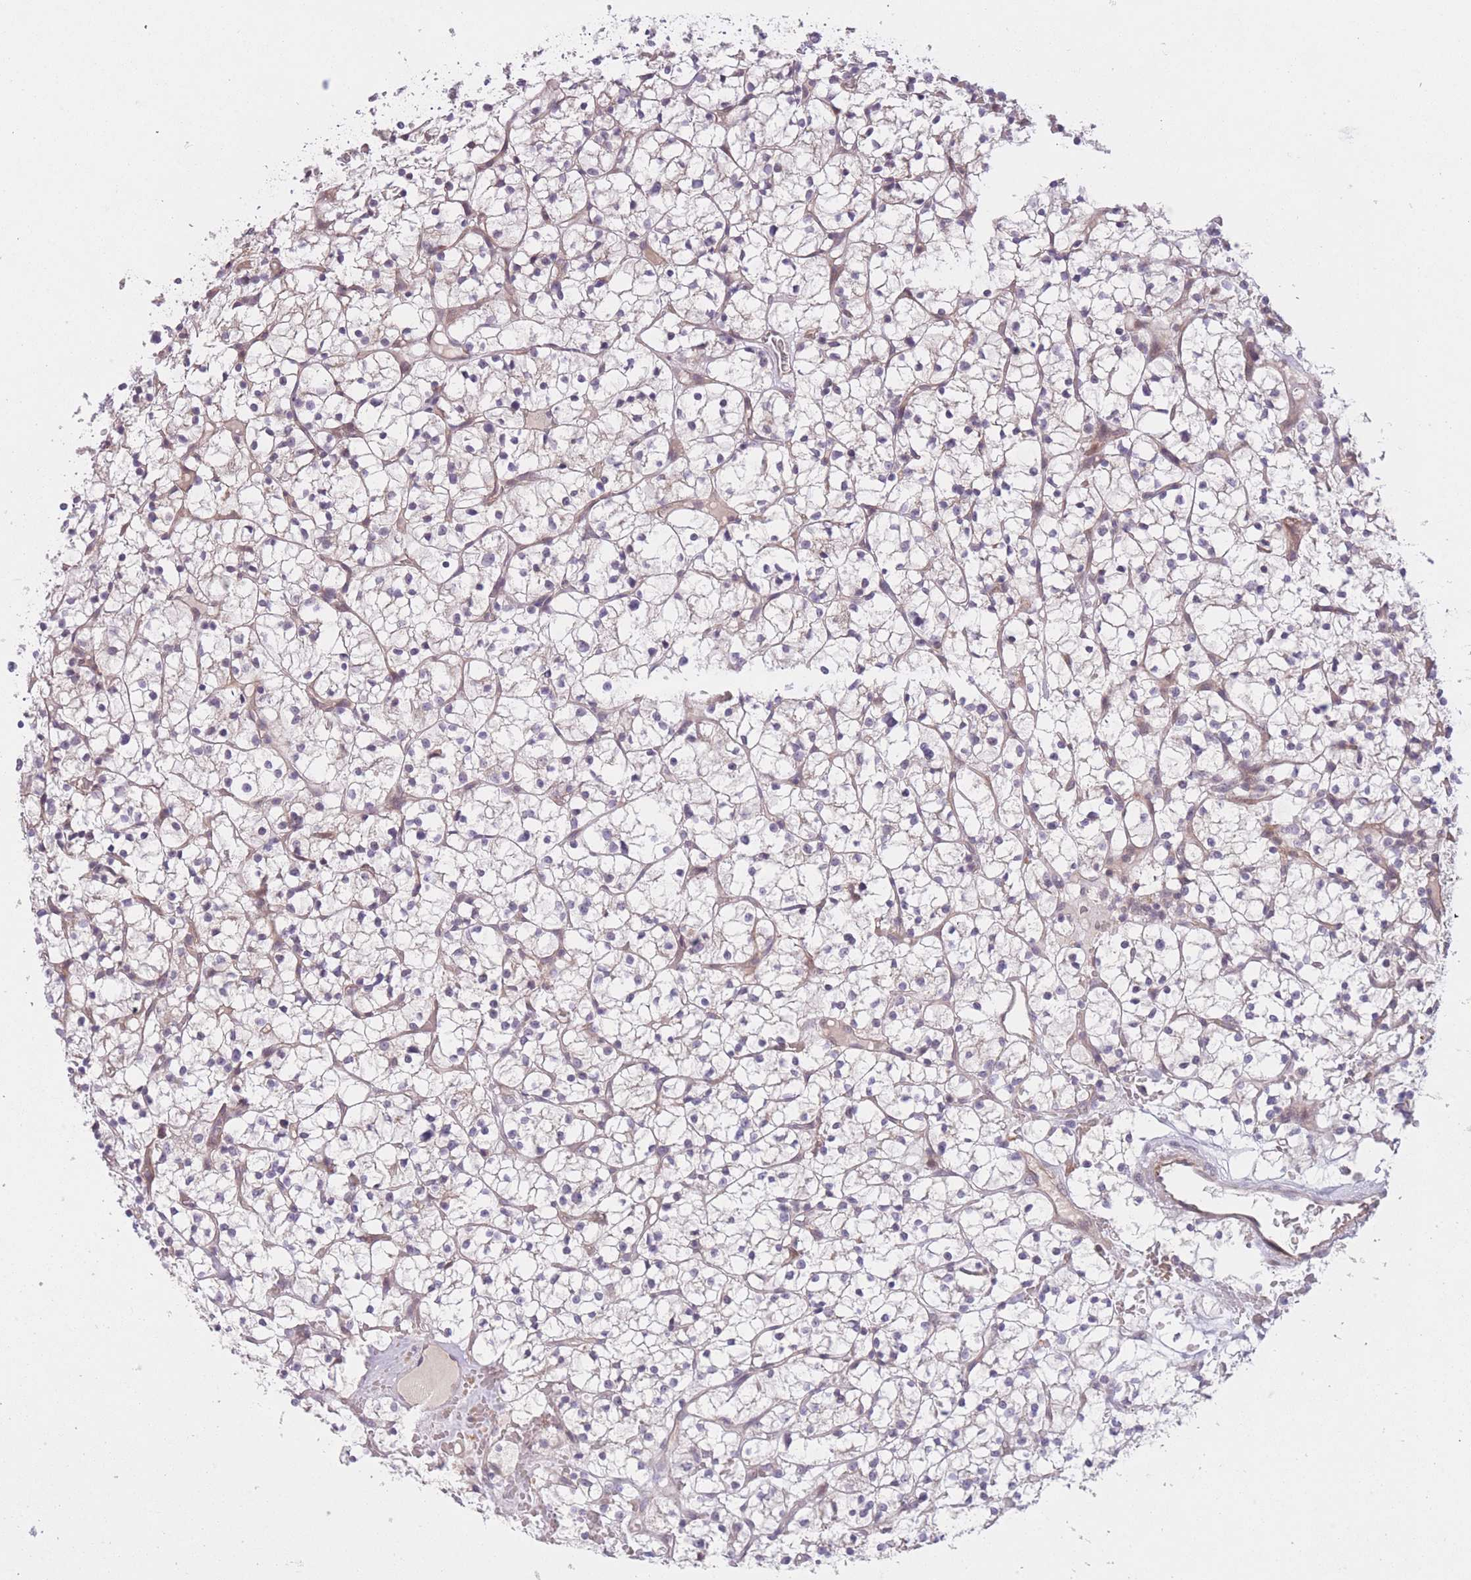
{"staining": {"intensity": "negative", "quantity": "none", "location": "none"}, "tissue": "renal cancer", "cell_type": "Tumor cells", "image_type": "cancer", "snomed": [{"axis": "morphology", "description": "Adenocarcinoma, NOS"}, {"axis": "topography", "description": "Kidney"}], "caption": "DAB immunohistochemical staining of renal cancer (adenocarcinoma) exhibits no significant expression in tumor cells.", "gene": "FUT5", "patient": {"sex": "female", "age": 64}}